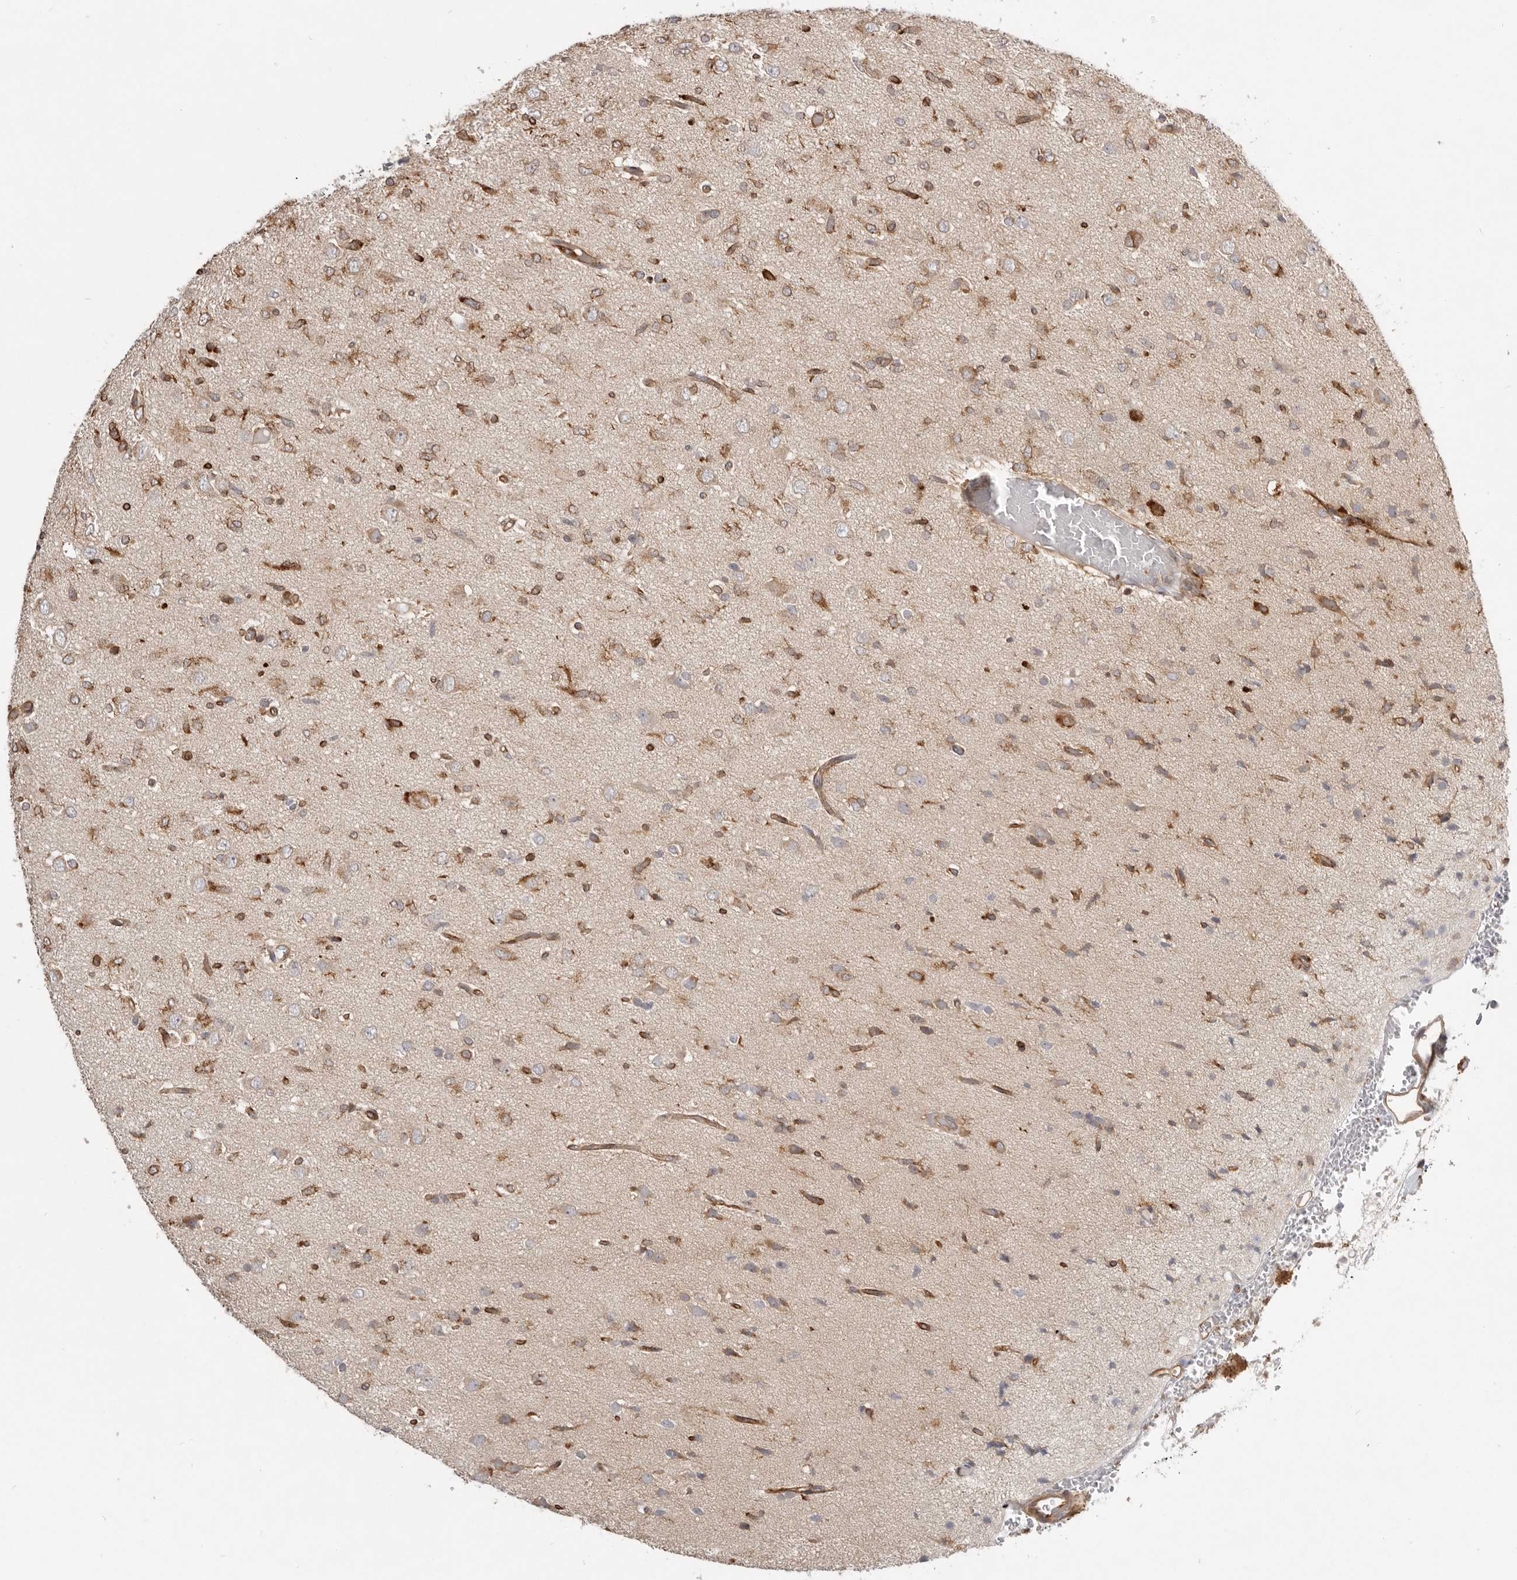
{"staining": {"intensity": "moderate", "quantity": ">75%", "location": "cytoplasmic/membranous"}, "tissue": "glioma", "cell_type": "Tumor cells", "image_type": "cancer", "snomed": [{"axis": "morphology", "description": "Glioma, malignant, High grade"}, {"axis": "topography", "description": "Brain"}], "caption": "A micrograph of human malignant glioma (high-grade) stained for a protein displays moderate cytoplasmic/membranous brown staining in tumor cells. The protein is stained brown, and the nuclei are stained in blue (DAB IHC with brightfield microscopy, high magnification).", "gene": "WDTC1", "patient": {"sex": "female", "age": 59}}